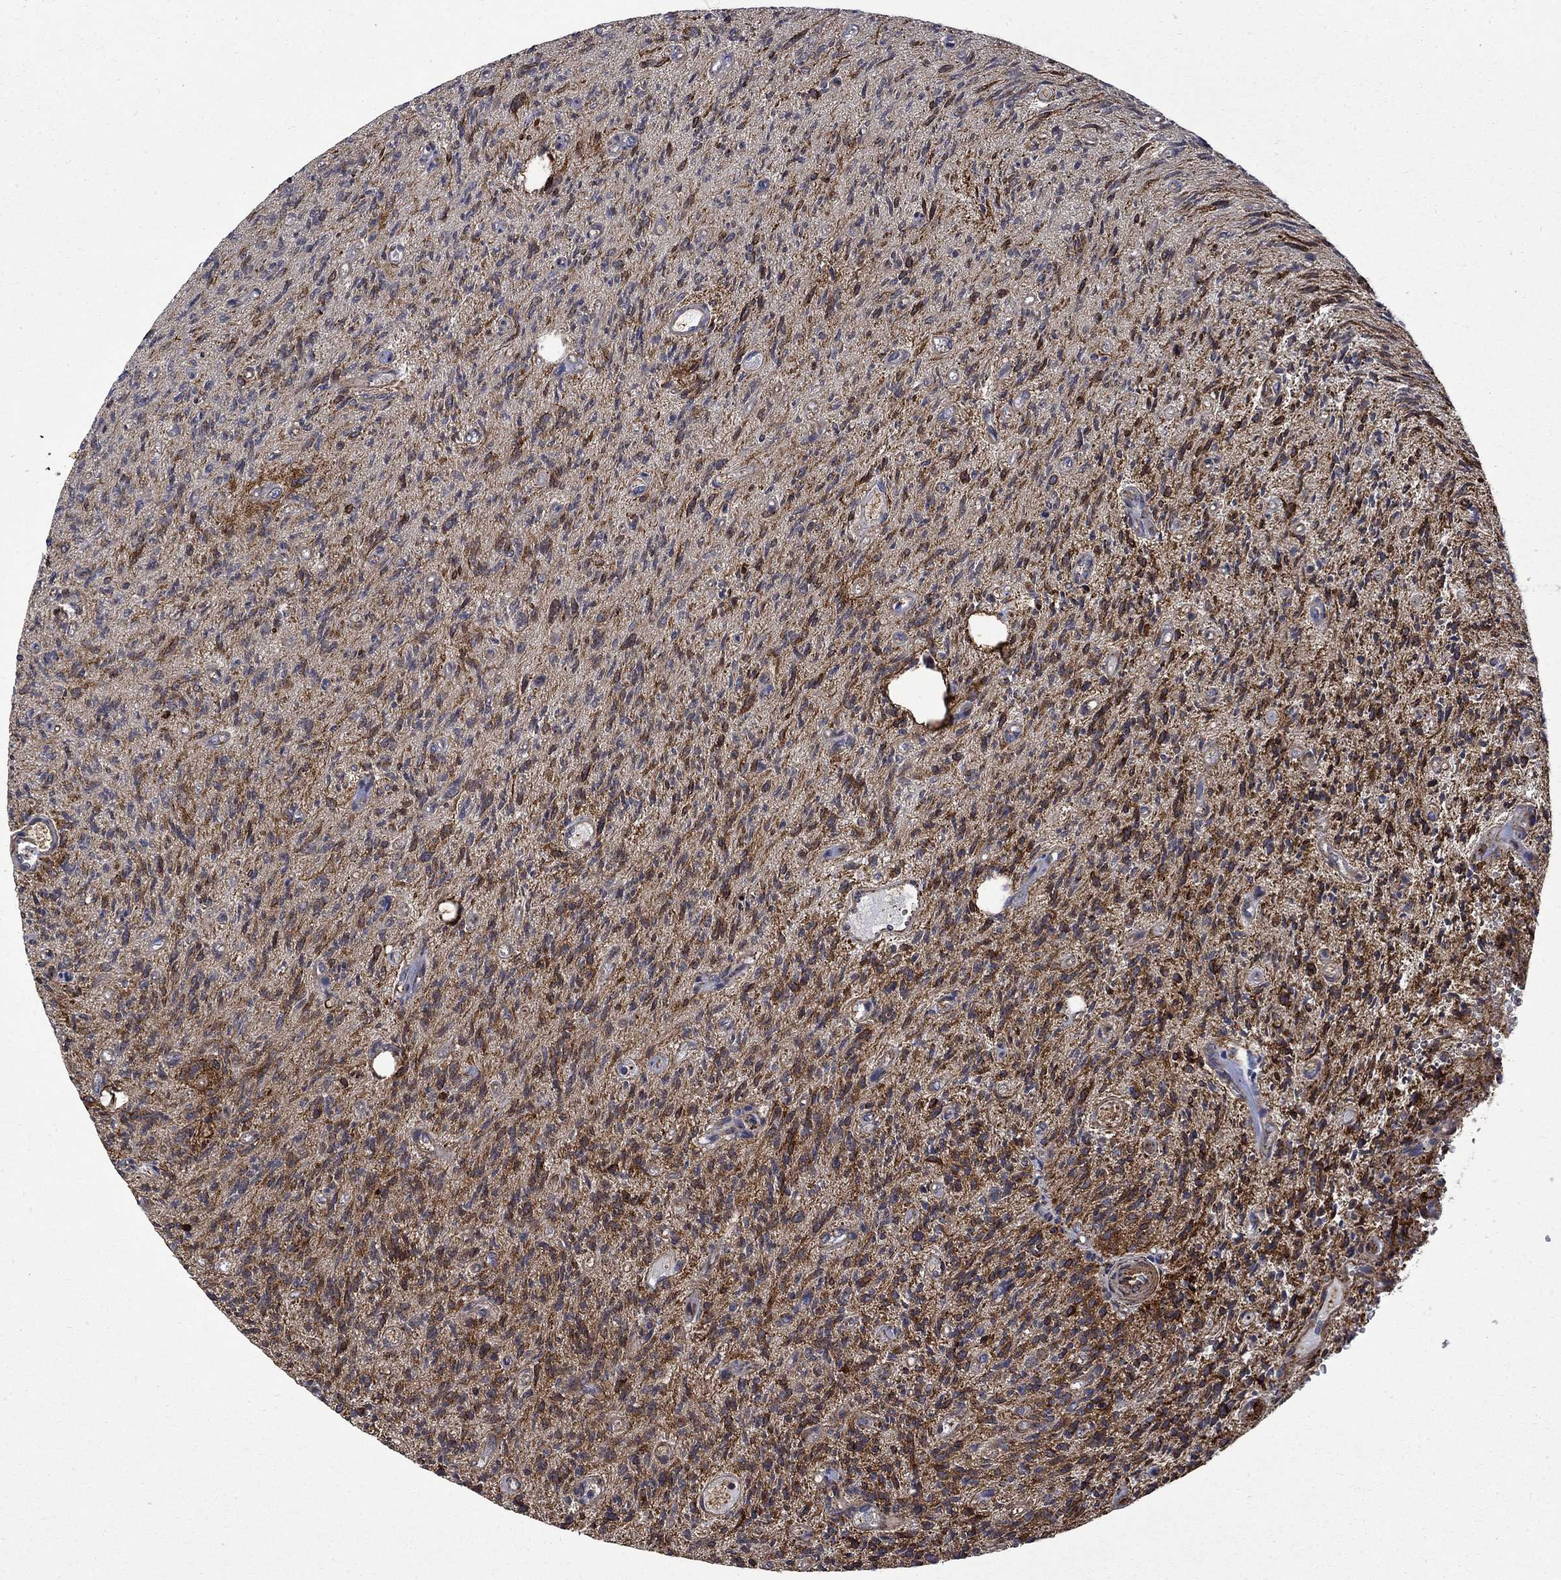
{"staining": {"intensity": "strong", "quantity": "25%-75%", "location": "cytoplasmic/membranous"}, "tissue": "glioma", "cell_type": "Tumor cells", "image_type": "cancer", "snomed": [{"axis": "morphology", "description": "Glioma, malignant, High grade"}, {"axis": "topography", "description": "Brain"}], "caption": "Immunohistochemistry (IHC) micrograph of glioma stained for a protein (brown), which reveals high levels of strong cytoplasmic/membranous staining in about 25%-75% of tumor cells.", "gene": "CUTC", "patient": {"sex": "male", "age": 64}}